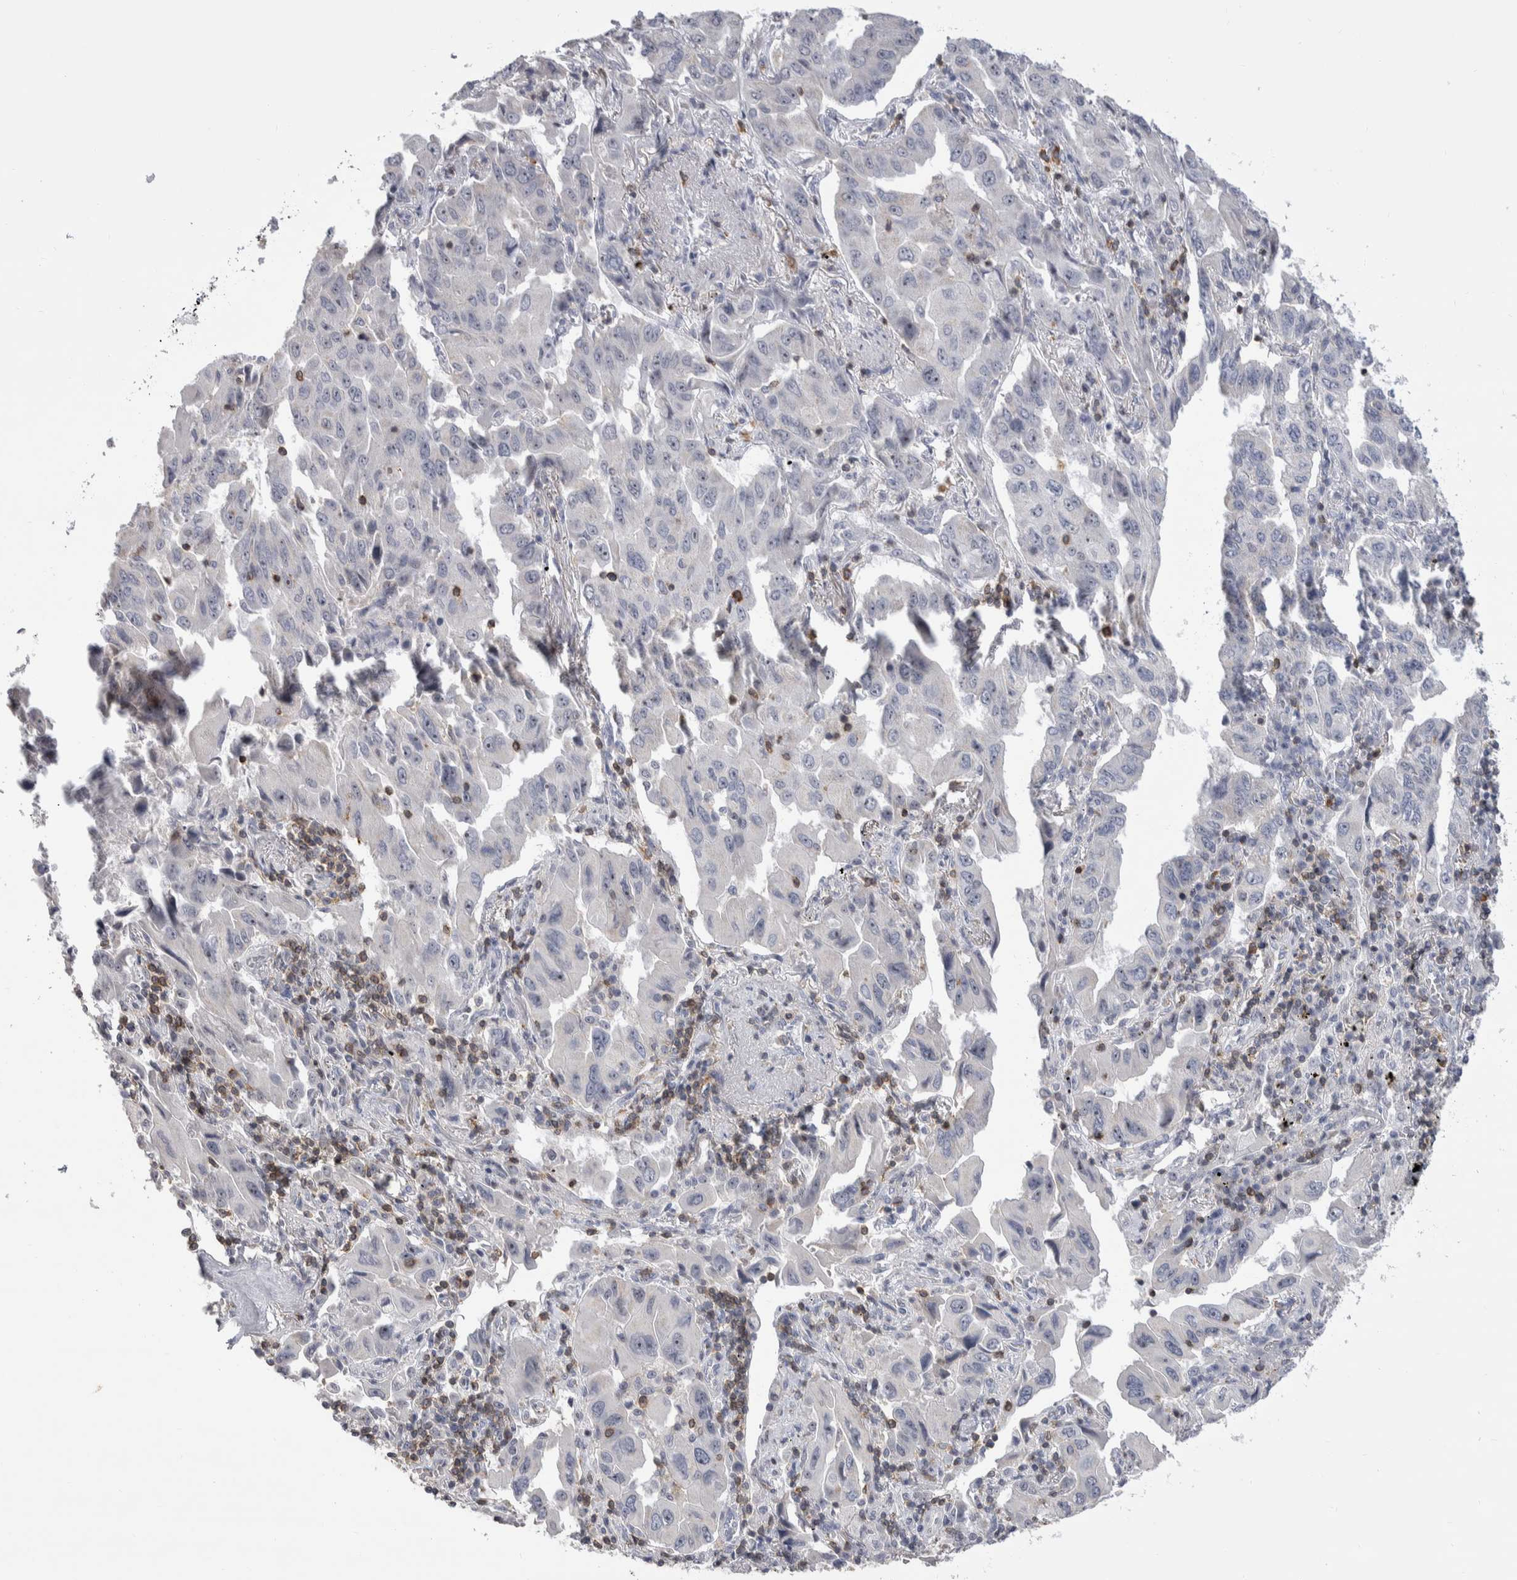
{"staining": {"intensity": "negative", "quantity": "none", "location": "none"}, "tissue": "lung cancer", "cell_type": "Tumor cells", "image_type": "cancer", "snomed": [{"axis": "morphology", "description": "Adenocarcinoma, NOS"}, {"axis": "topography", "description": "Lung"}], "caption": "Protein analysis of lung adenocarcinoma exhibits no significant positivity in tumor cells.", "gene": "CEP295NL", "patient": {"sex": "female", "age": 65}}